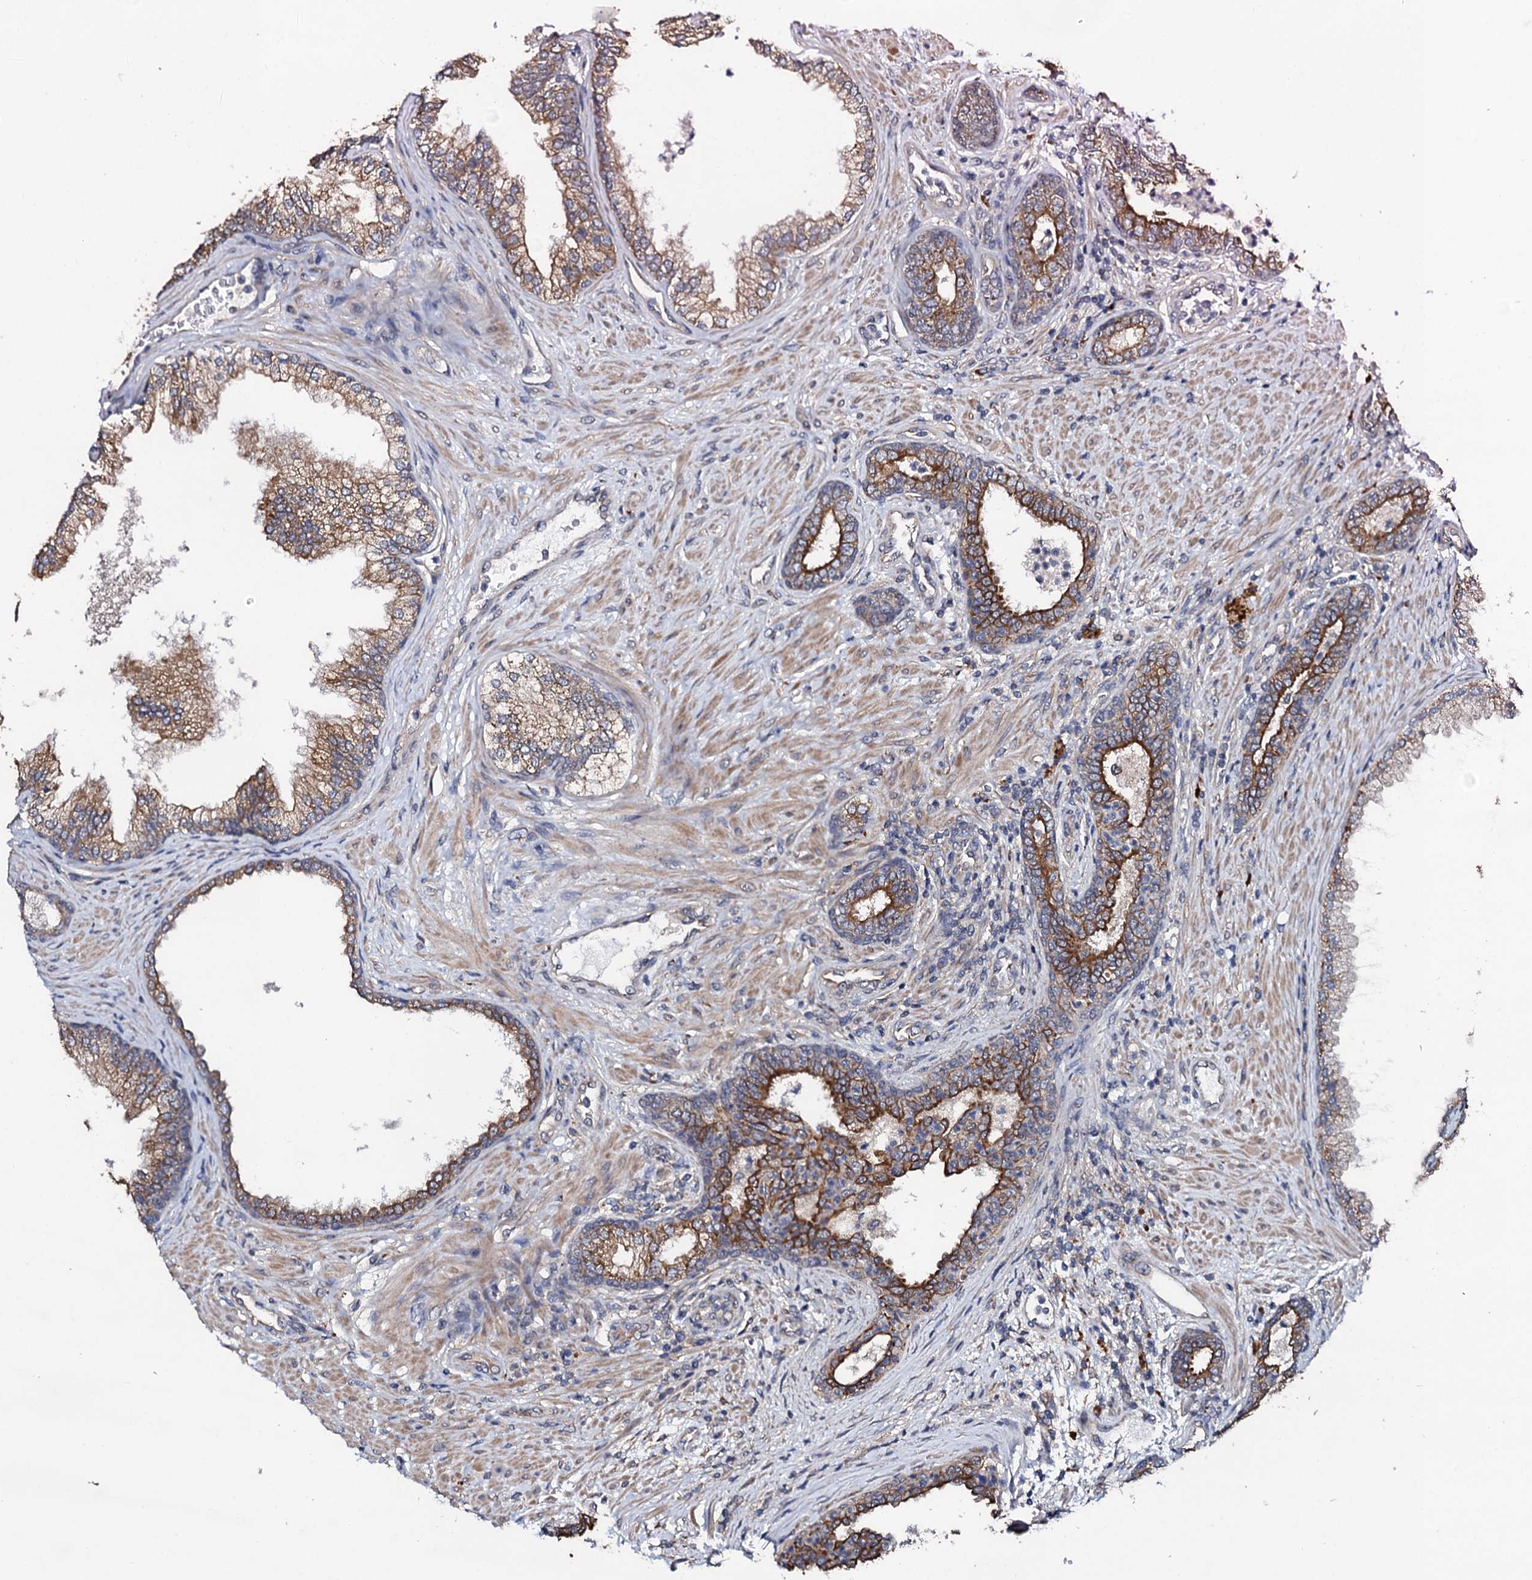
{"staining": {"intensity": "strong", "quantity": ">75%", "location": "cytoplasmic/membranous"}, "tissue": "prostate", "cell_type": "Glandular cells", "image_type": "normal", "snomed": [{"axis": "morphology", "description": "Normal tissue, NOS"}, {"axis": "topography", "description": "Prostate"}], "caption": "A high amount of strong cytoplasmic/membranous positivity is appreciated in about >75% of glandular cells in unremarkable prostate.", "gene": "GLCE", "patient": {"sex": "male", "age": 76}}